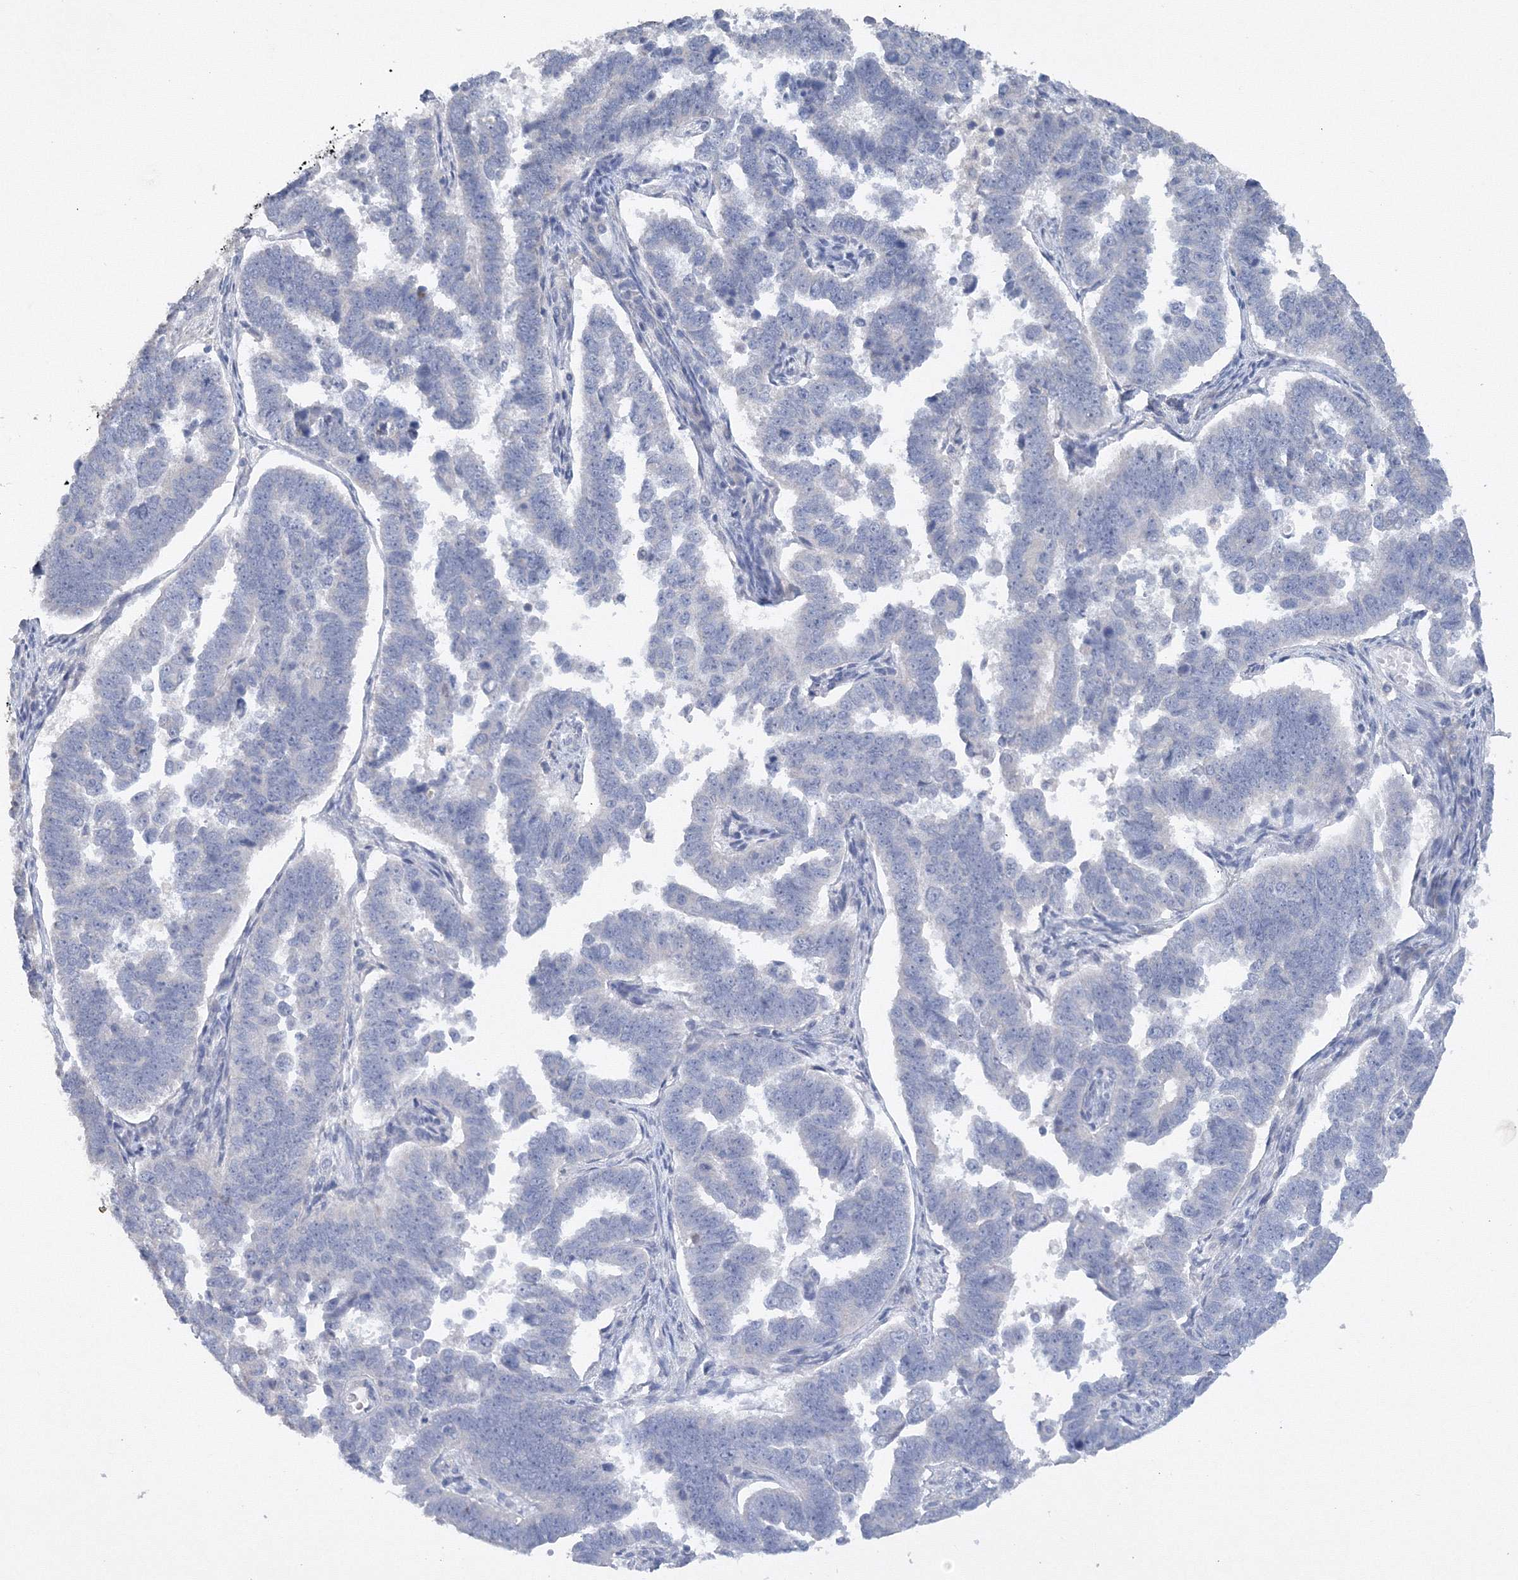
{"staining": {"intensity": "negative", "quantity": "none", "location": "none"}, "tissue": "endometrial cancer", "cell_type": "Tumor cells", "image_type": "cancer", "snomed": [{"axis": "morphology", "description": "Adenocarcinoma, NOS"}, {"axis": "topography", "description": "Endometrium"}], "caption": "Immunohistochemical staining of endometrial adenocarcinoma shows no significant staining in tumor cells.", "gene": "OSBPL6", "patient": {"sex": "female", "age": 75}}